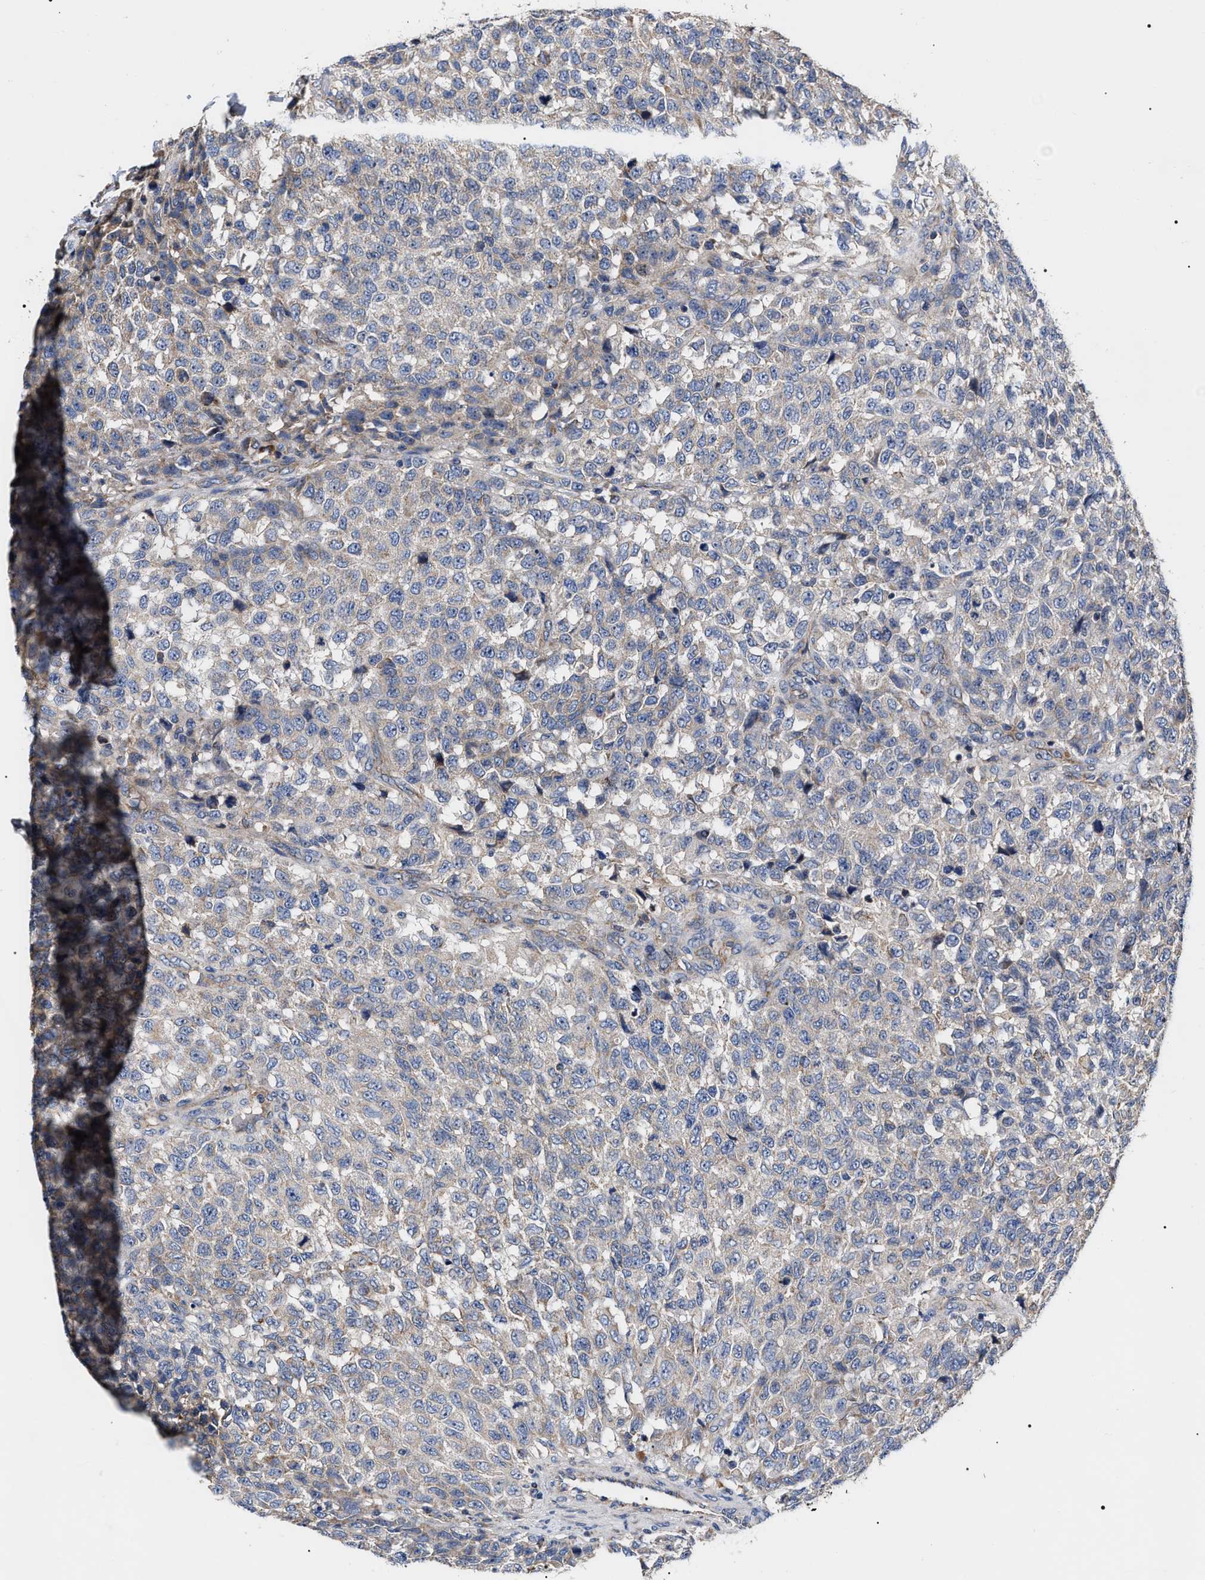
{"staining": {"intensity": "weak", "quantity": "<25%", "location": "cytoplasmic/membranous"}, "tissue": "testis cancer", "cell_type": "Tumor cells", "image_type": "cancer", "snomed": [{"axis": "morphology", "description": "Seminoma, NOS"}, {"axis": "topography", "description": "Testis"}], "caption": "DAB (3,3'-diaminobenzidine) immunohistochemical staining of testis seminoma shows no significant expression in tumor cells.", "gene": "MACC1", "patient": {"sex": "male", "age": 59}}